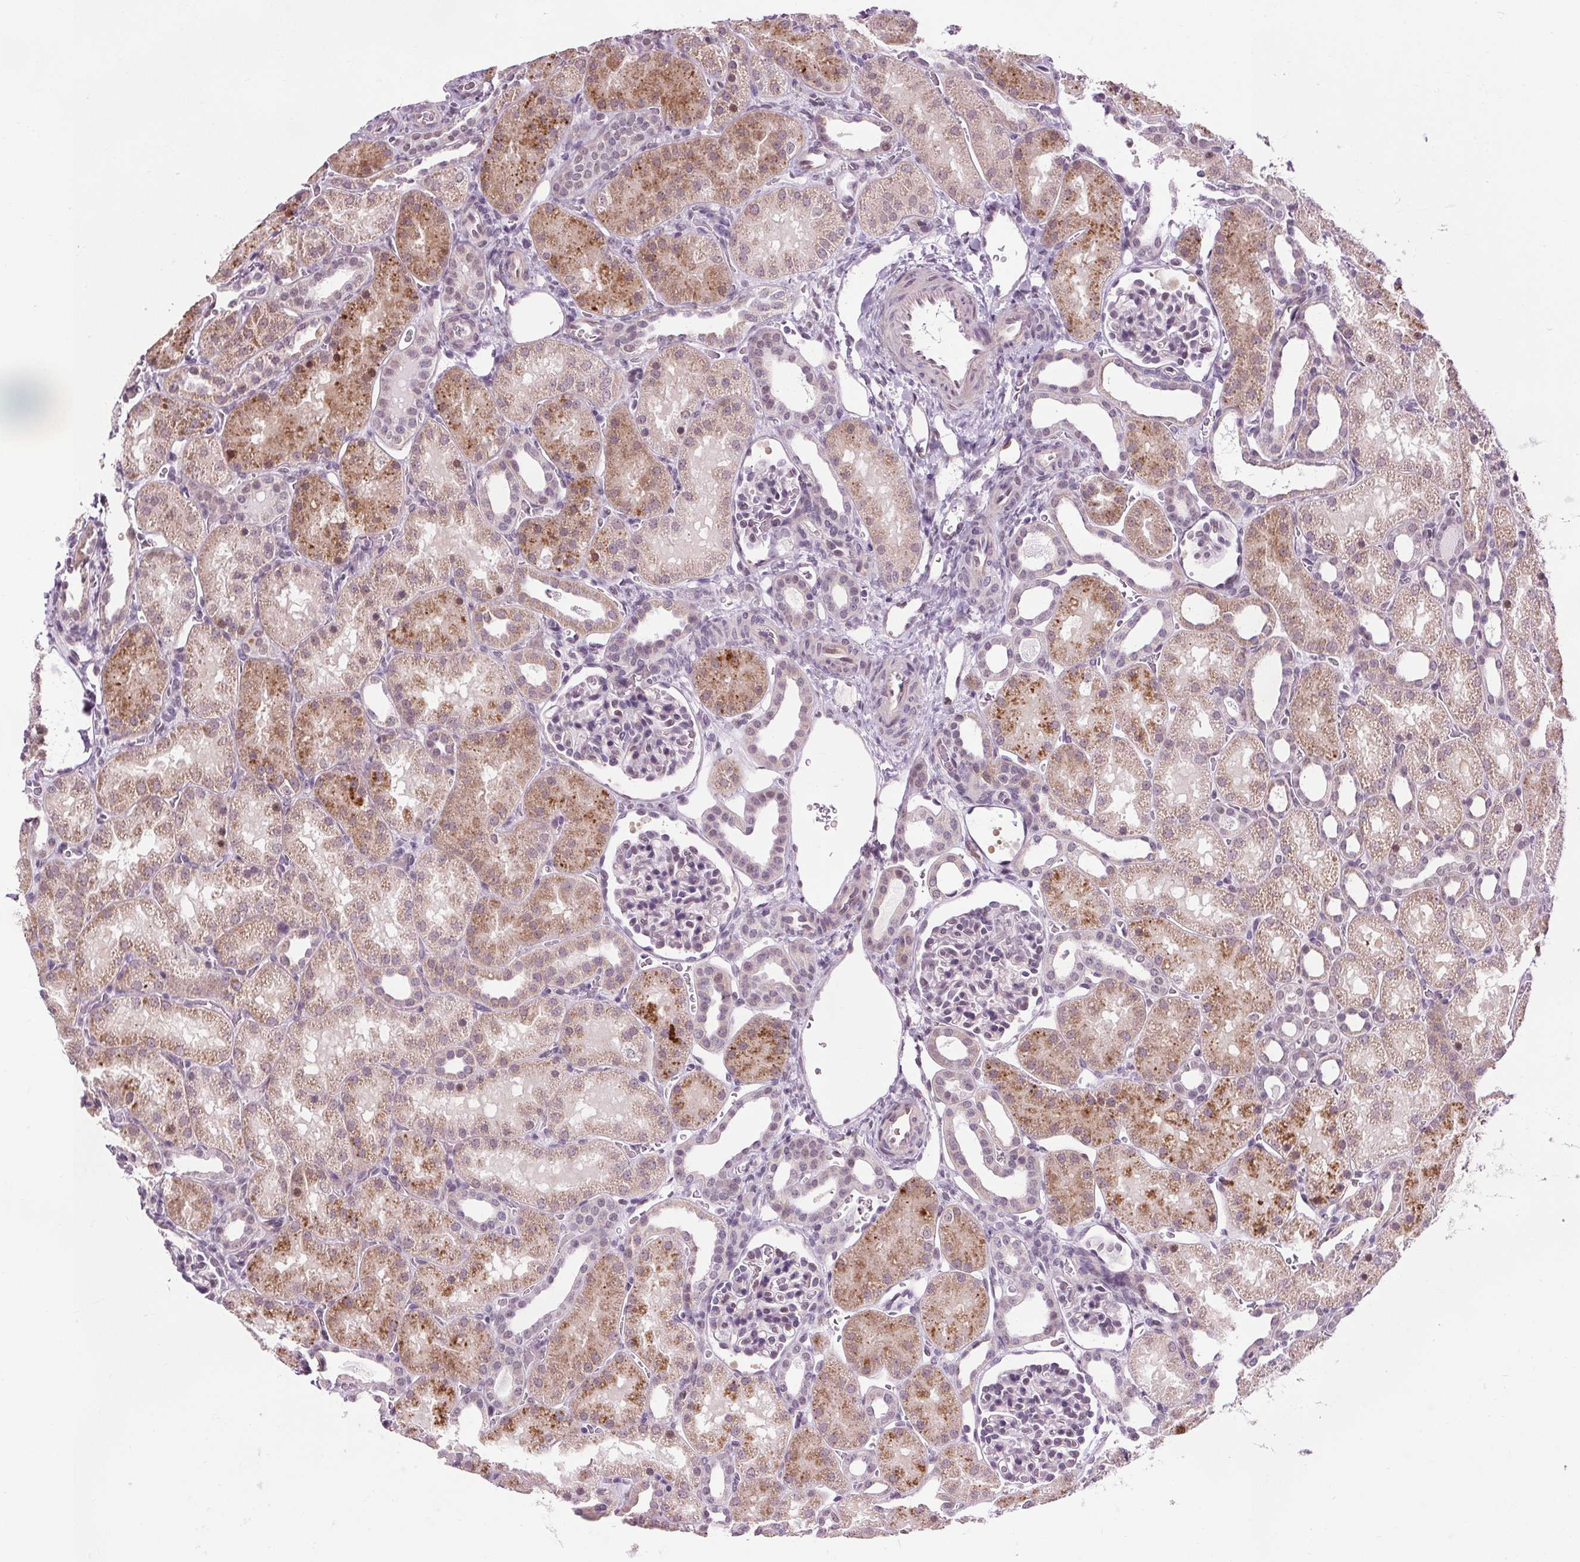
{"staining": {"intensity": "negative", "quantity": "none", "location": "none"}, "tissue": "kidney", "cell_type": "Cells in glomeruli", "image_type": "normal", "snomed": [{"axis": "morphology", "description": "Normal tissue, NOS"}, {"axis": "topography", "description": "Kidney"}], "caption": "High power microscopy histopathology image of an immunohistochemistry (IHC) photomicrograph of unremarkable kidney, revealing no significant positivity in cells in glomeruli.", "gene": "CEBPA", "patient": {"sex": "male", "age": 2}}